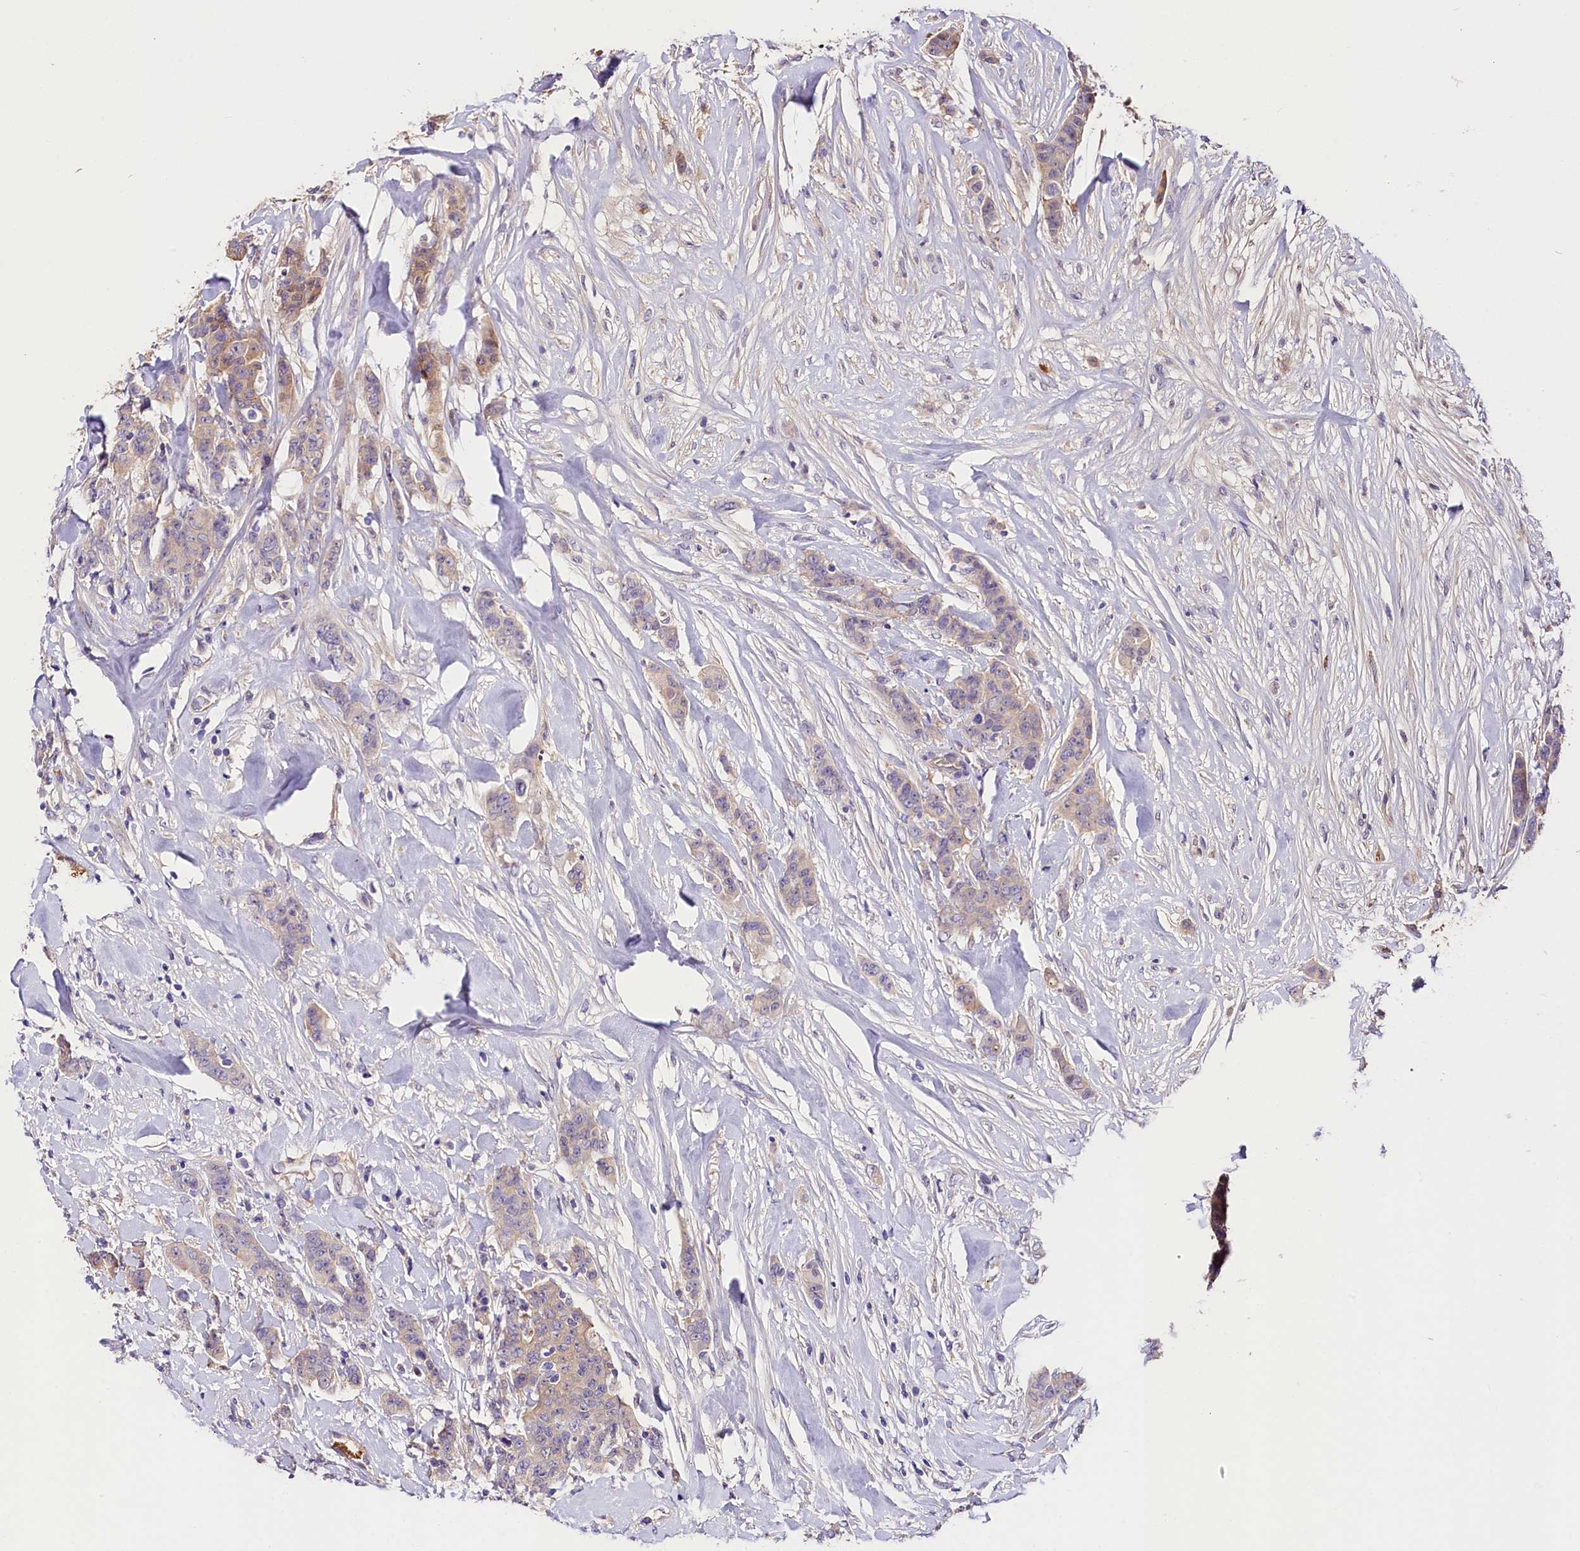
{"staining": {"intensity": "moderate", "quantity": "<25%", "location": "cytoplasmic/membranous"}, "tissue": "breast cancer", "cell_type": "Tumor cells", "image_type": "cancer", "snomed": [{"axis": "morphology", "description": "Duct carcinoma"}, {"axis": "topography", "description": "Breast"}], "caption": "Immunohistochemical staining of human intraductal carcinoma (breast) reveals low levels of moderate cytoplasmic/membranous protein positivity in about <25% of tumor cells.", "gene": "ARMC6", "patient": {"sex": "female", "age": 40}}